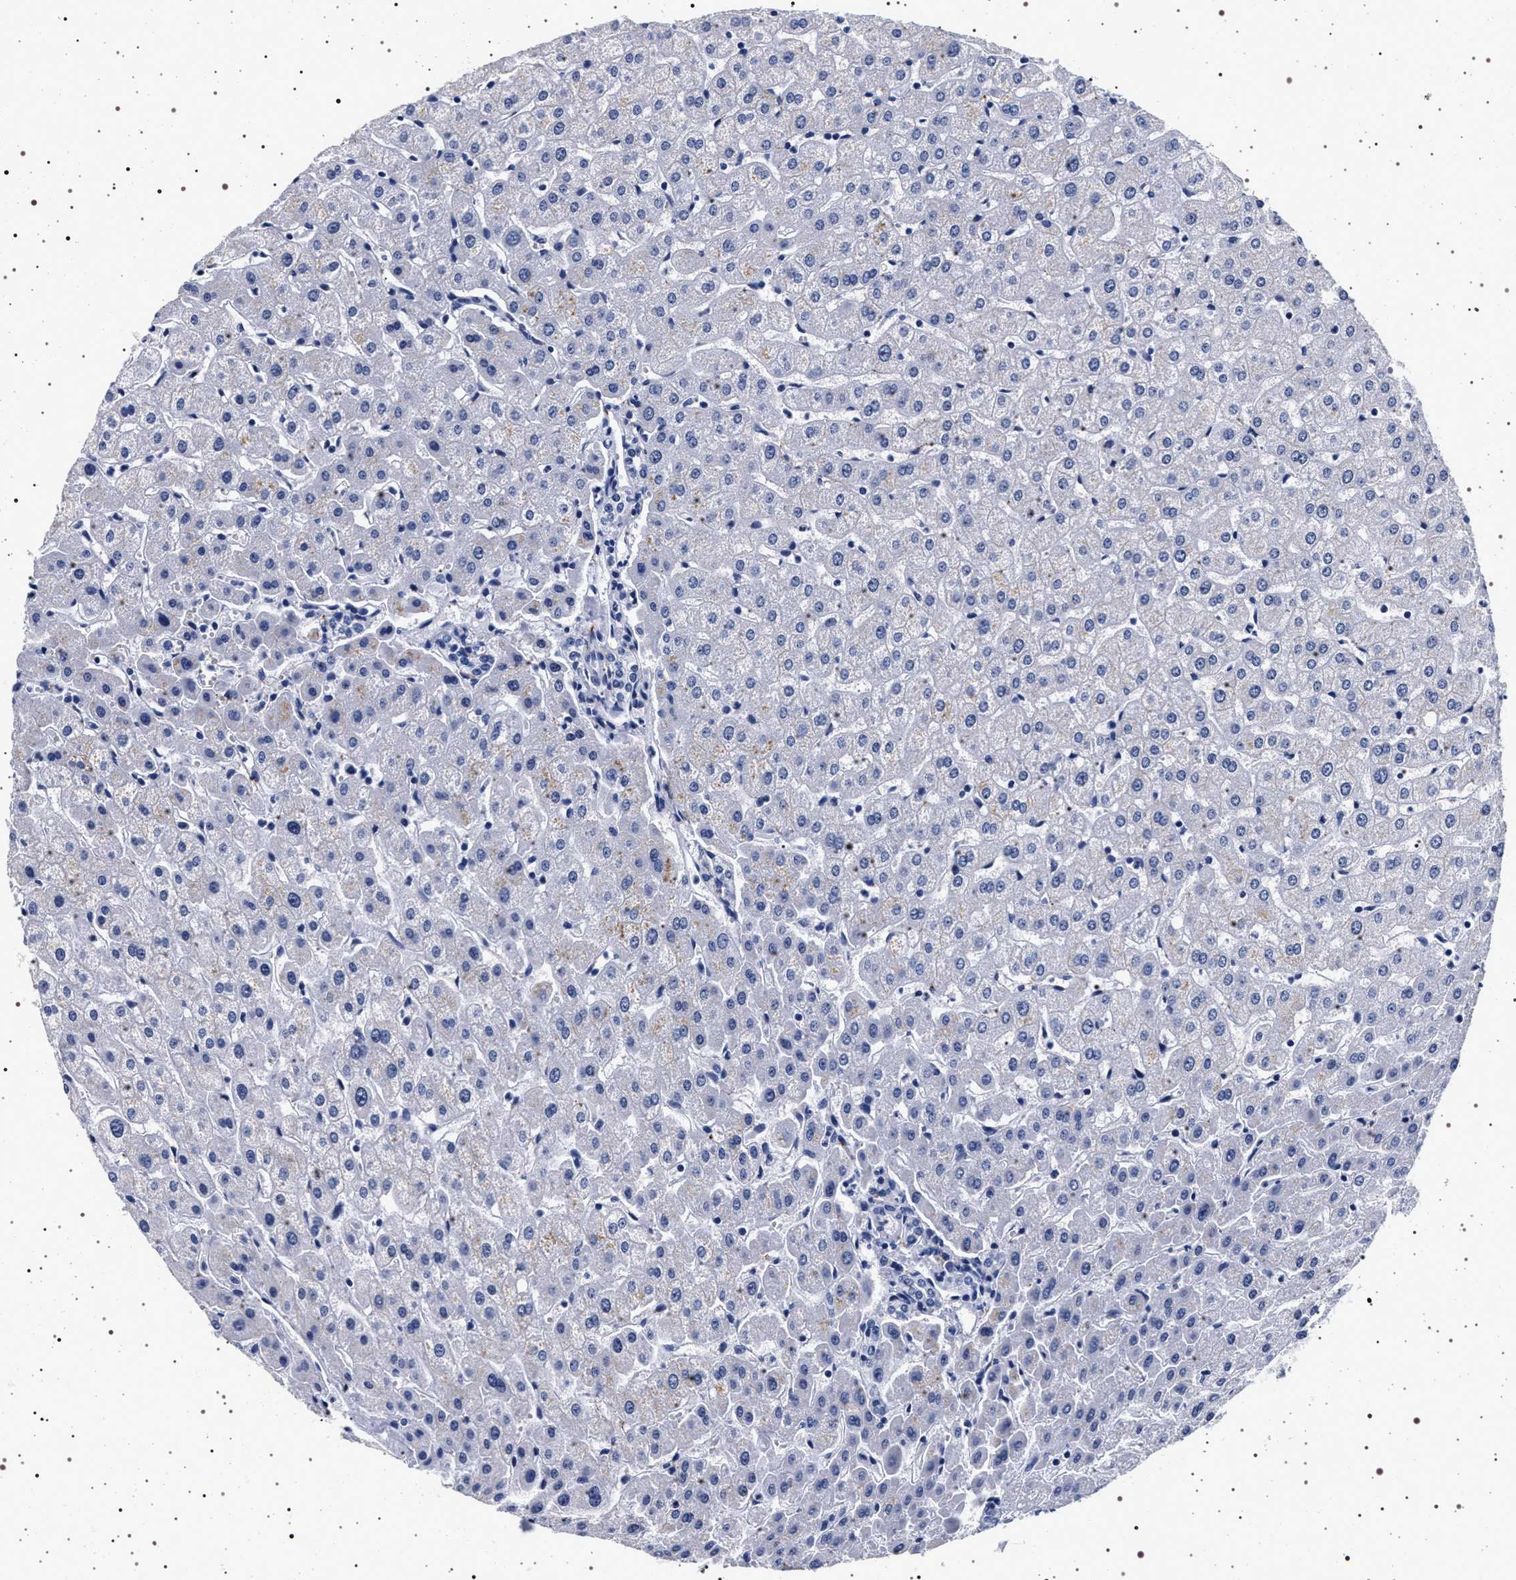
{"staining": {"intensity": "negative", "quantity": "none", "location": "none"}, "tissue": "liver", "cell_type": "Cholangiocytes", "image_type": "normal", "snomed": [{"axis": "morphology", "description": "Normal tissue, NOS"}, {"axis": "morphology", "description": "Fibrosis, NOS"}, {"axis": "topography", "description": "Liver"}], "caption": "Immunohistochemistry (IHC) micrograph of unremarkable liver stained for a protein (brown), which shows no positivity in cholangiocytes. The staining was performed using DAB to visualize the protein expression in brown, while the nuclei were stained in blue with hematoxylin (Magnification: 20x).", "gene": "SYN1", "patient": {"sex": "female", "age": 29}}